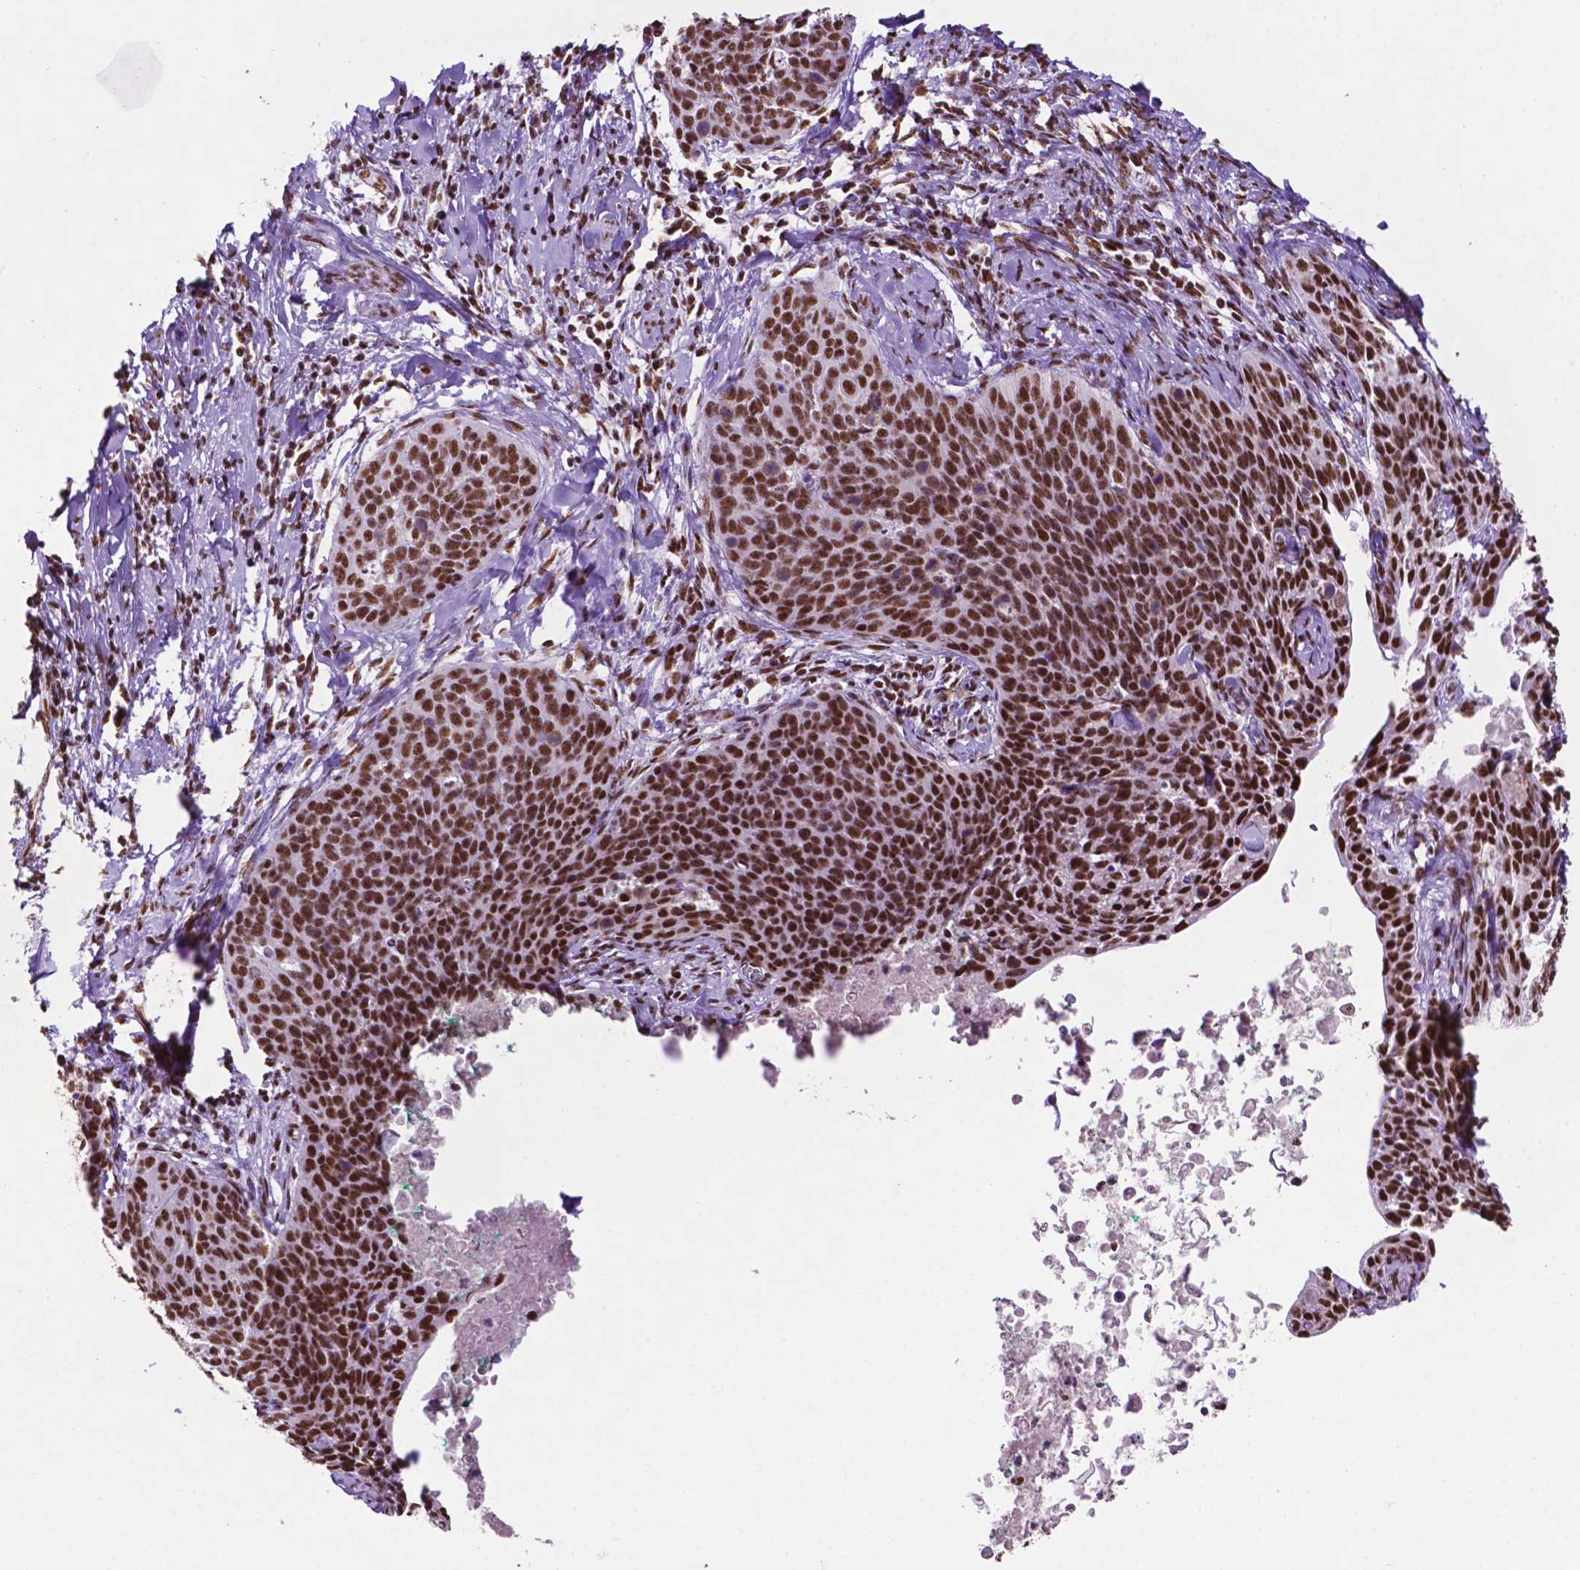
{"staining": {"intensity": "strong", "quantity": ">75%", "location": "nuclear"}, "tissue": "cervical cancer", "cell_type": "Tumor cells", "image_type": "cancer", "snomed": [{"axis": "morphology", "description": "Squamous cell carcinoma, NOS"}, {"axis": "topography", "description": "Cervix"}], "caption": "An image showing strong nuclear positivity in about >75% of tumor cells in cervical squamous cell carcinoma, as visualized by brown immunohistochemical staining.", "gene": "CCAR2", "patient": {"sex": "female", "age": 69}}